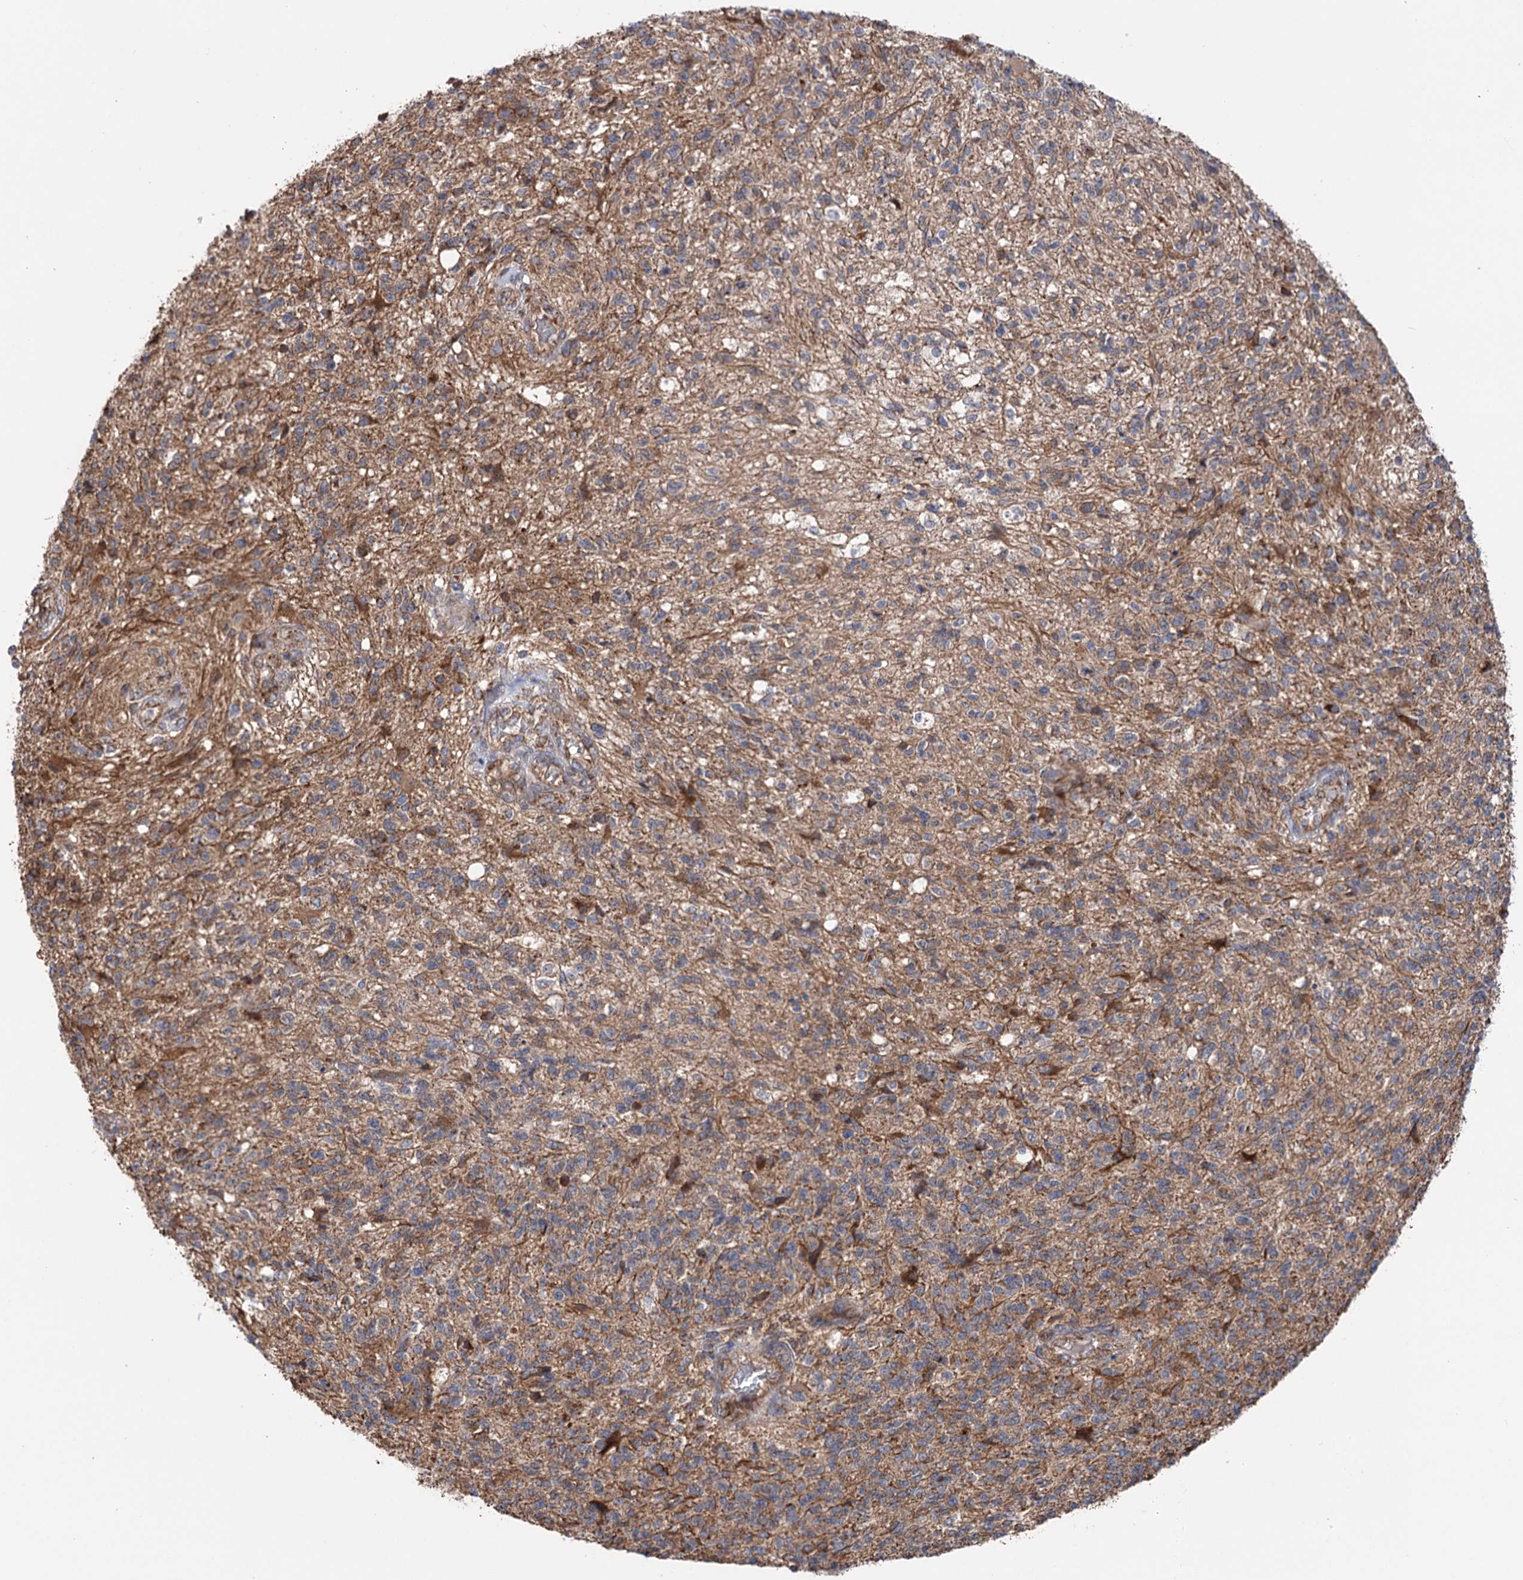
{"staining": {"intensity": "moderate", "quantity": "25%-75%", "location": "cytoplasmic/membranous"}, "tissue": "glioma", "cell_type": "Tumor cells", "image_type": "cancer", "snomed": [{"axis": "morphology", "description": "Glioma, malignant, High grade"}, {"axis": "topography", "description": "Brain"}], "caption": "Protein analysis of glioma tissue displays moderate cytoplasmic/membranous staining in approximately 25%-75% of tumor cells.", "gene": "SUCLA2", "patient": {"sex": "male", "age": 56}}